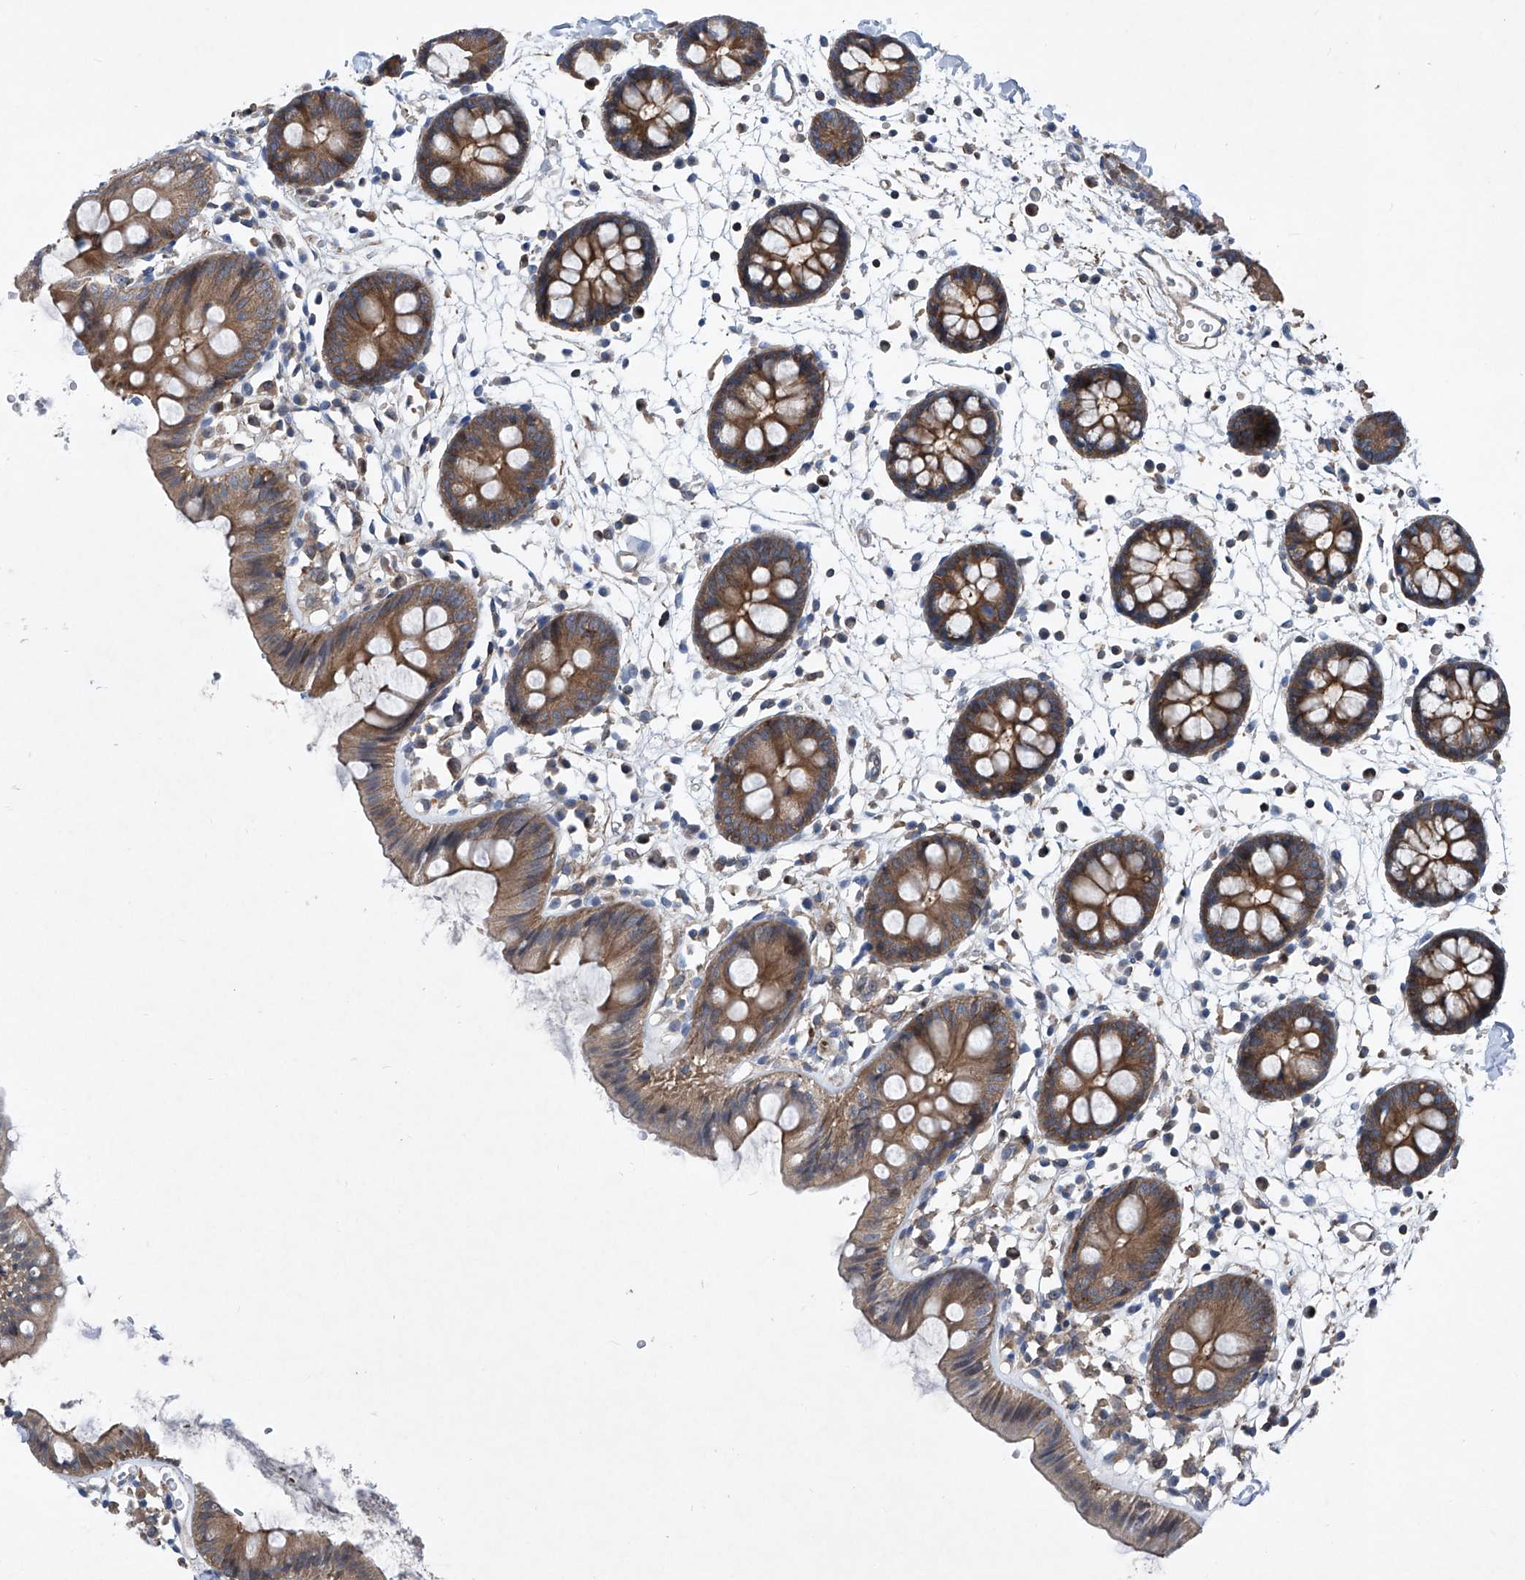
{"staining": {"intensity": "strong", "quantity": ">75%", "location": "cytoplasmic/membranous"}, "tissue": "colon", "cell_type": "Endothelial cells", "image_type": "normal", "snomed": [{"axis": "morphology", "description": "Normal tissue, NOS"}, {"axis": "topography", "description": "Colon"}], "caption": "Colon stained with DAB (3,3'-diaminobenzidine) immunohistochemistry (IHC) demonstrates high levels of strong cytoplasmic/membranous positivity in approximately >75% of endothelial cells.", "gene": "NT5C3A", "patient": {"sex": "male", "age": 56}}